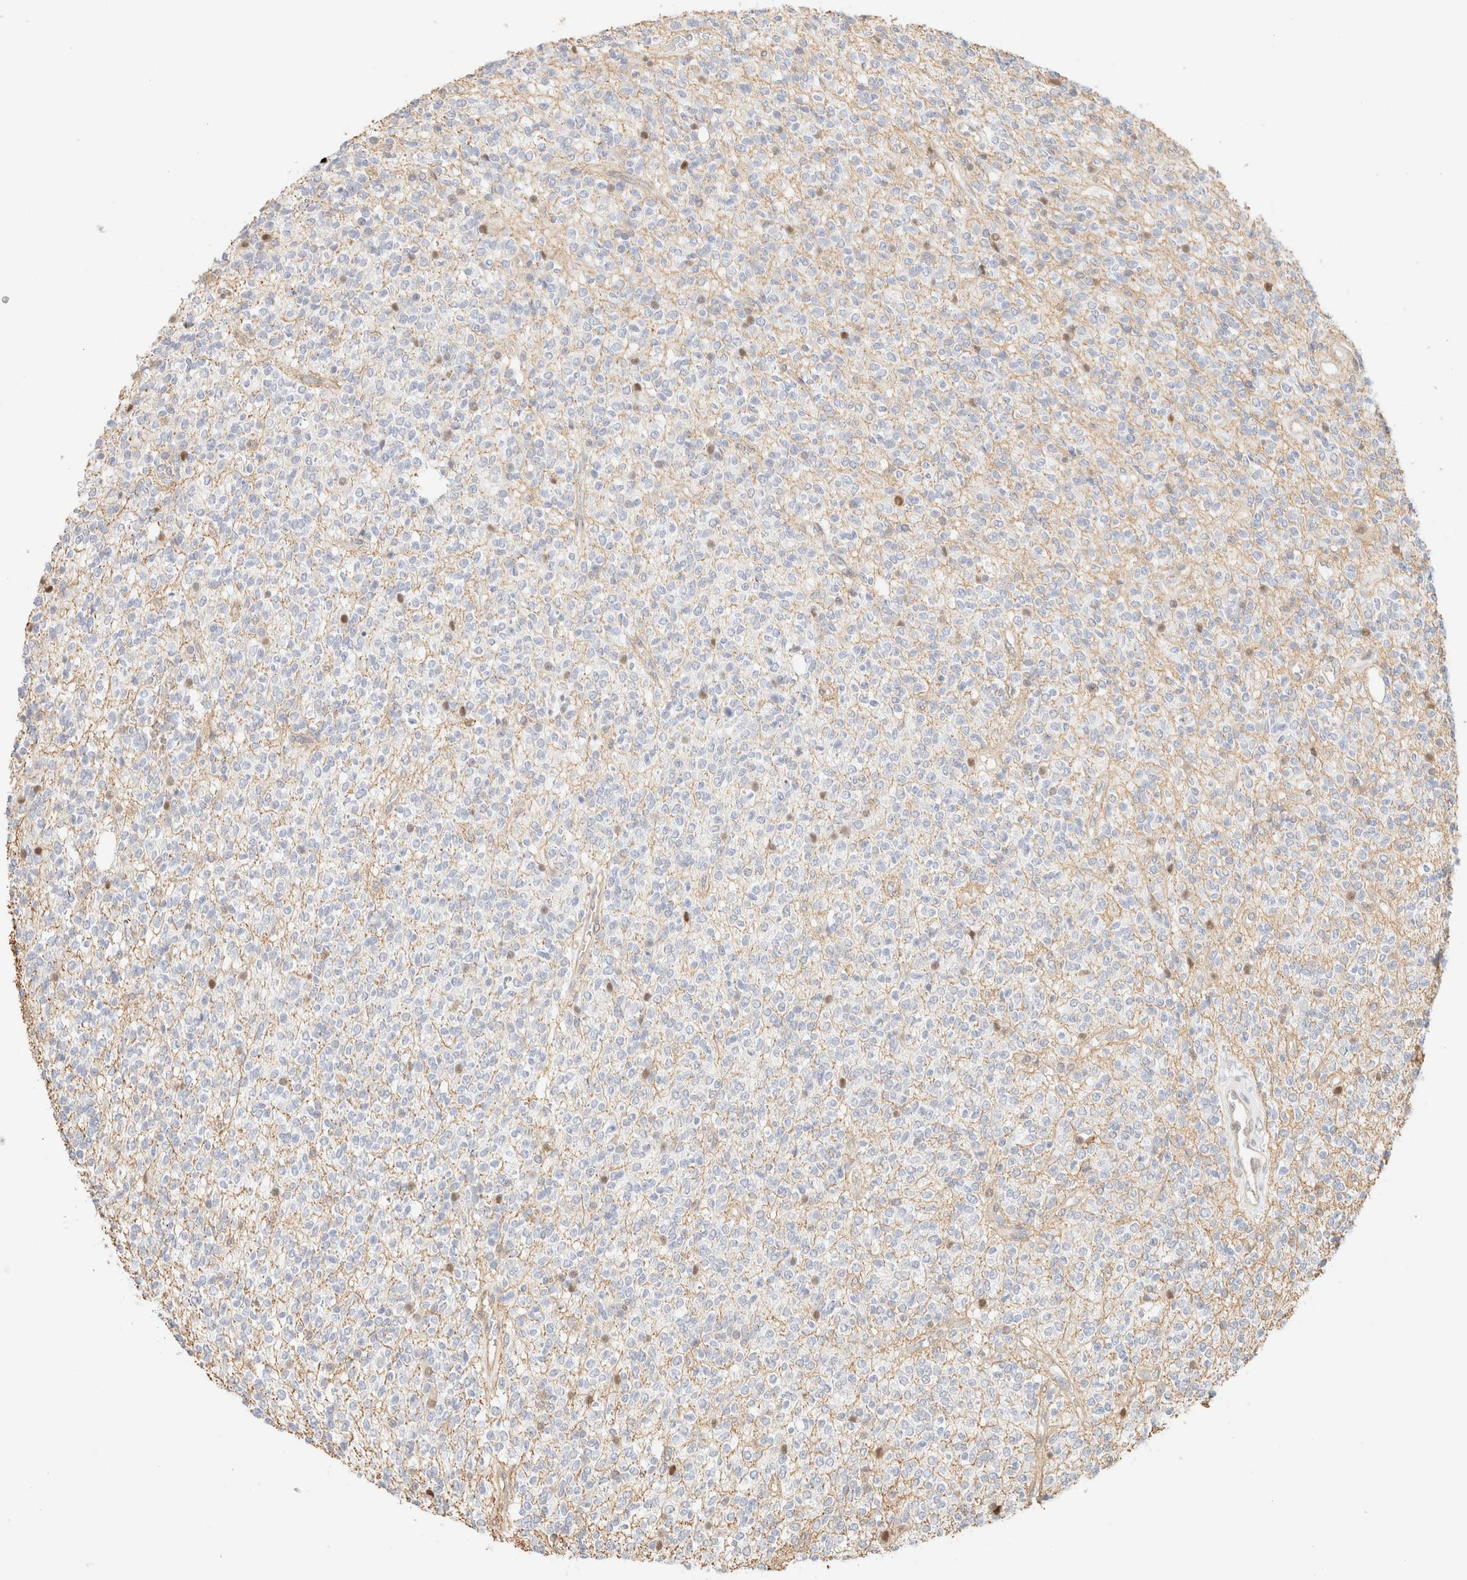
{"staining": {"intensity": "negative", "quantity": "none", "location": "none"}, "tissue": "glioma", "cell_type": "Tumor cells", "image_type": "cancer", "snomed": [{"axis": "morphology", "description": "Glioma, malignant, High grade"}, {"axis": "topography", "description": "Brain"}], "caption": "High power microscopy photomicrograph of an immunohistochemistry photomicrograph of glioma, revealing no significant staining in tumor cells. Nuclei are stained in blue.", "gene": "ARID5A", "patient": {"sex": "male", "age": 34}}